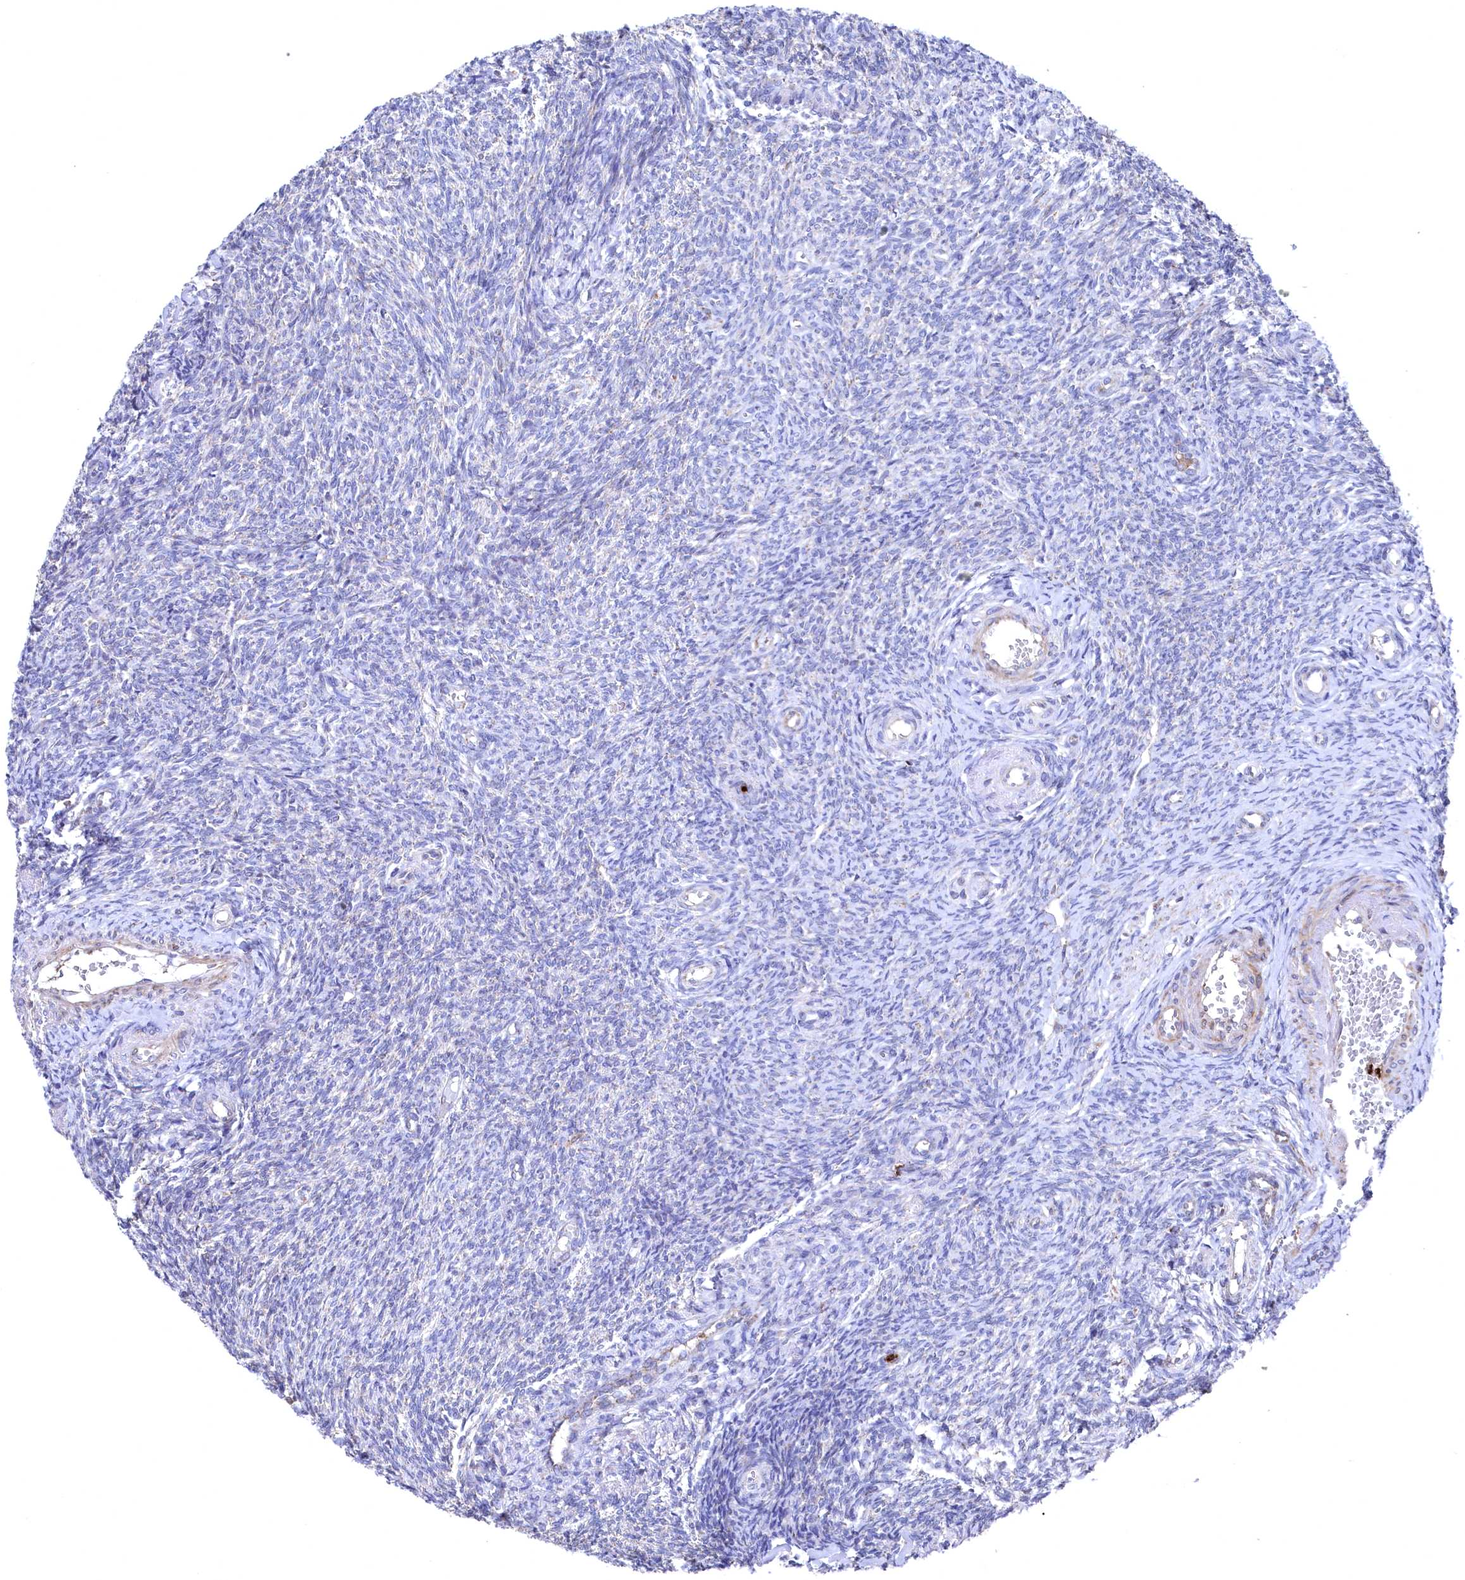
{"staining": {"intensity": "negative", "quantity": "none", "location": "none"}, "tissue": "ovary", "cell_type": "Ovarian stroma cells", "image_type": "normal", "snomed": [{"axis": "morphology", "description": "Normal tissue, NOS"}, {"axis": "topography", "description": "Ovary"}], "caption": "Ovarian stroma cells show no significant expression in unremarkable ovary. (IHC, brightfield microscopy, high magnification).", "gene": "CHCHD1", "patient": {"sex": "female", "age": 44}}